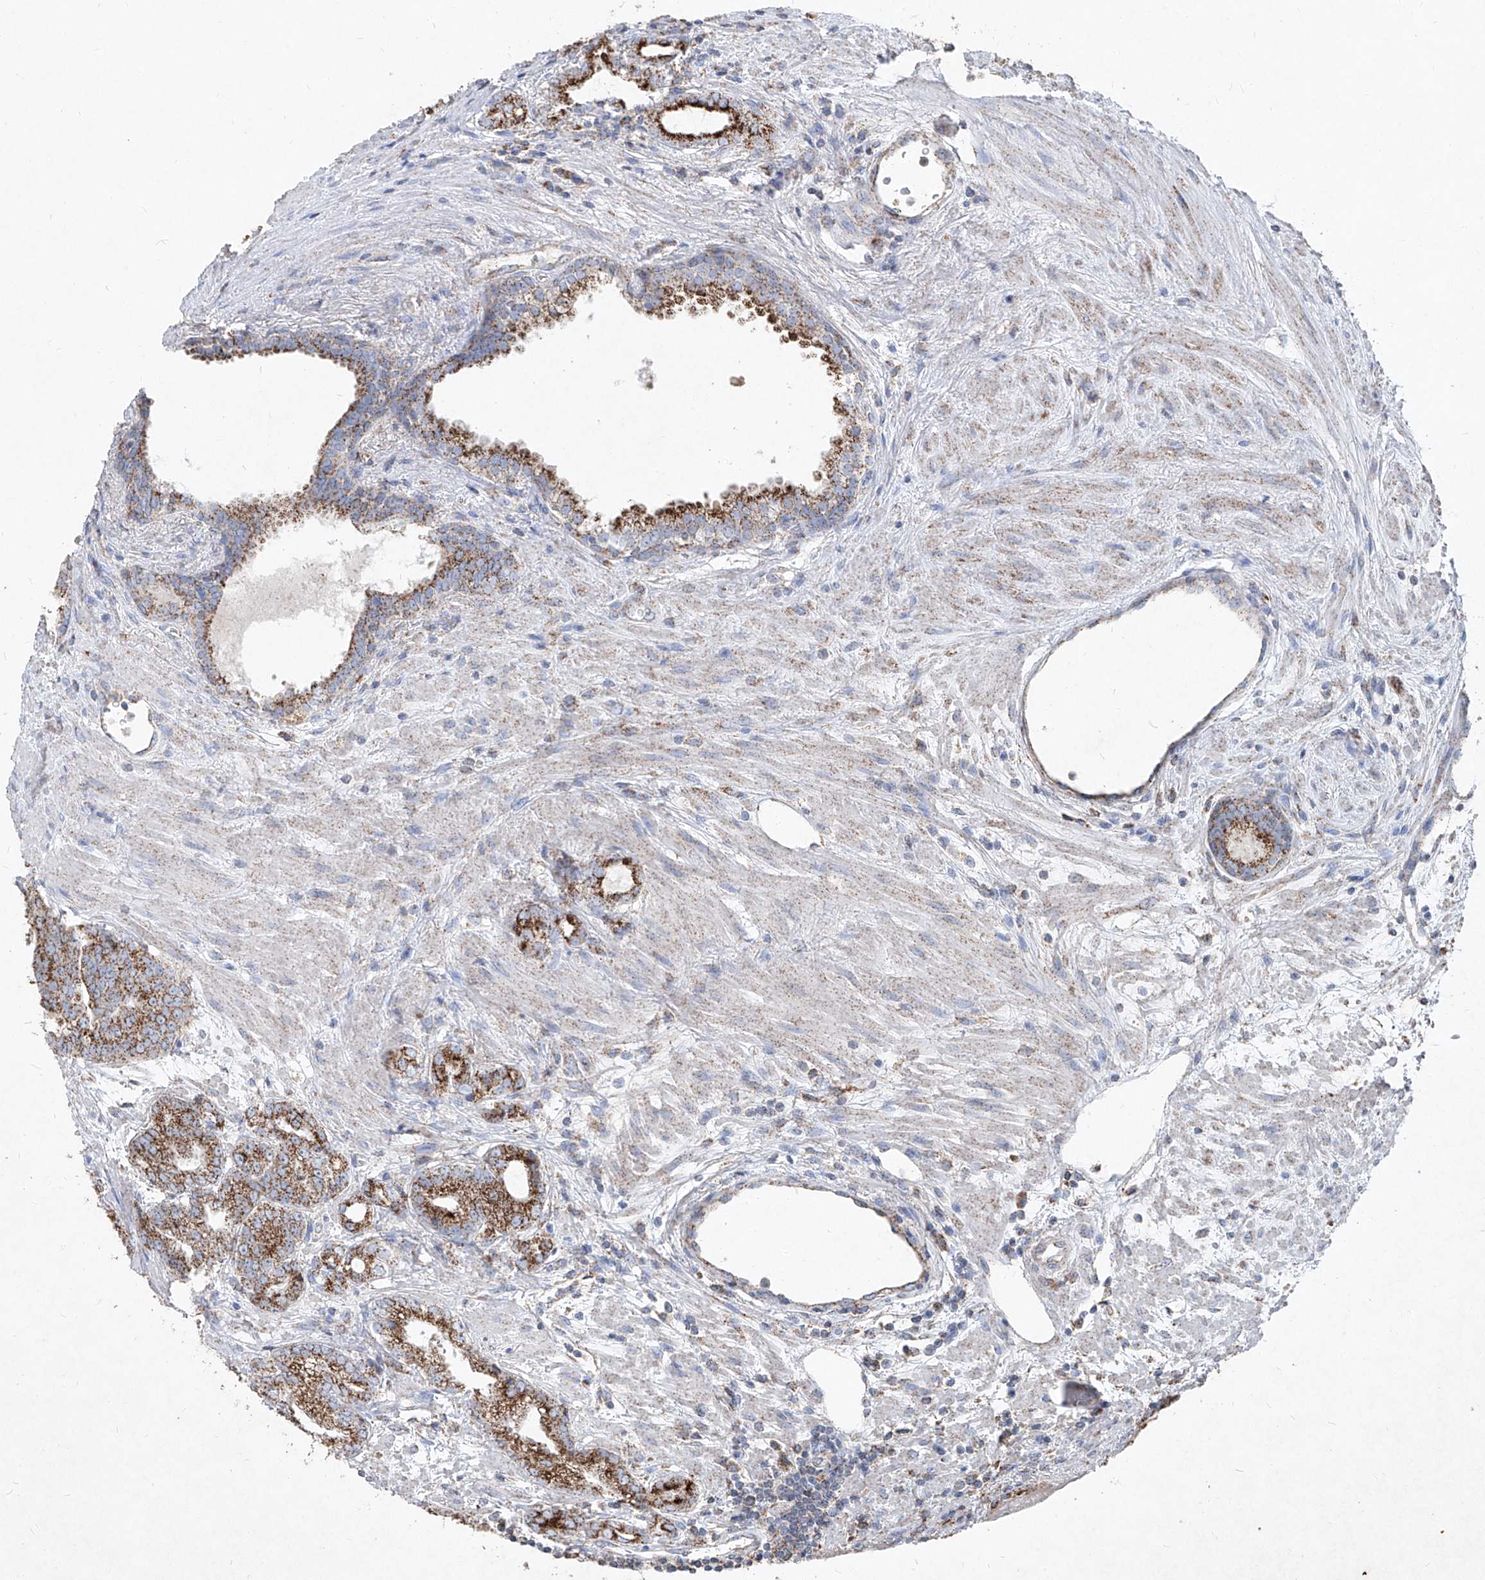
{"staining": {"intensity": "moderate", "quantity": ">75%", "location": "cytoplasmic/membranous"}, "tissue": "prostate cancer", "cell_type": "Tumor cells", "image_type": "cancer", "snomed": [{"axis": "morphology", "description": "Normal morphology"}, {"axis": "morphology", "description": "Adenocarcinoma, Low grade"}, {"axis": "topography", "description": "Prostate"}], "caption": "Immunohistochemistry of prostate cancer (adenocarcinoma (low-grade)) exhibits medium levels of moderate cytoplasmic/membranous positivity in approximately >75% of tumor cells. Nuclei are stained in blue.", "gene": "ABCD3", "patient": {"sex": "male", "age": 72}}